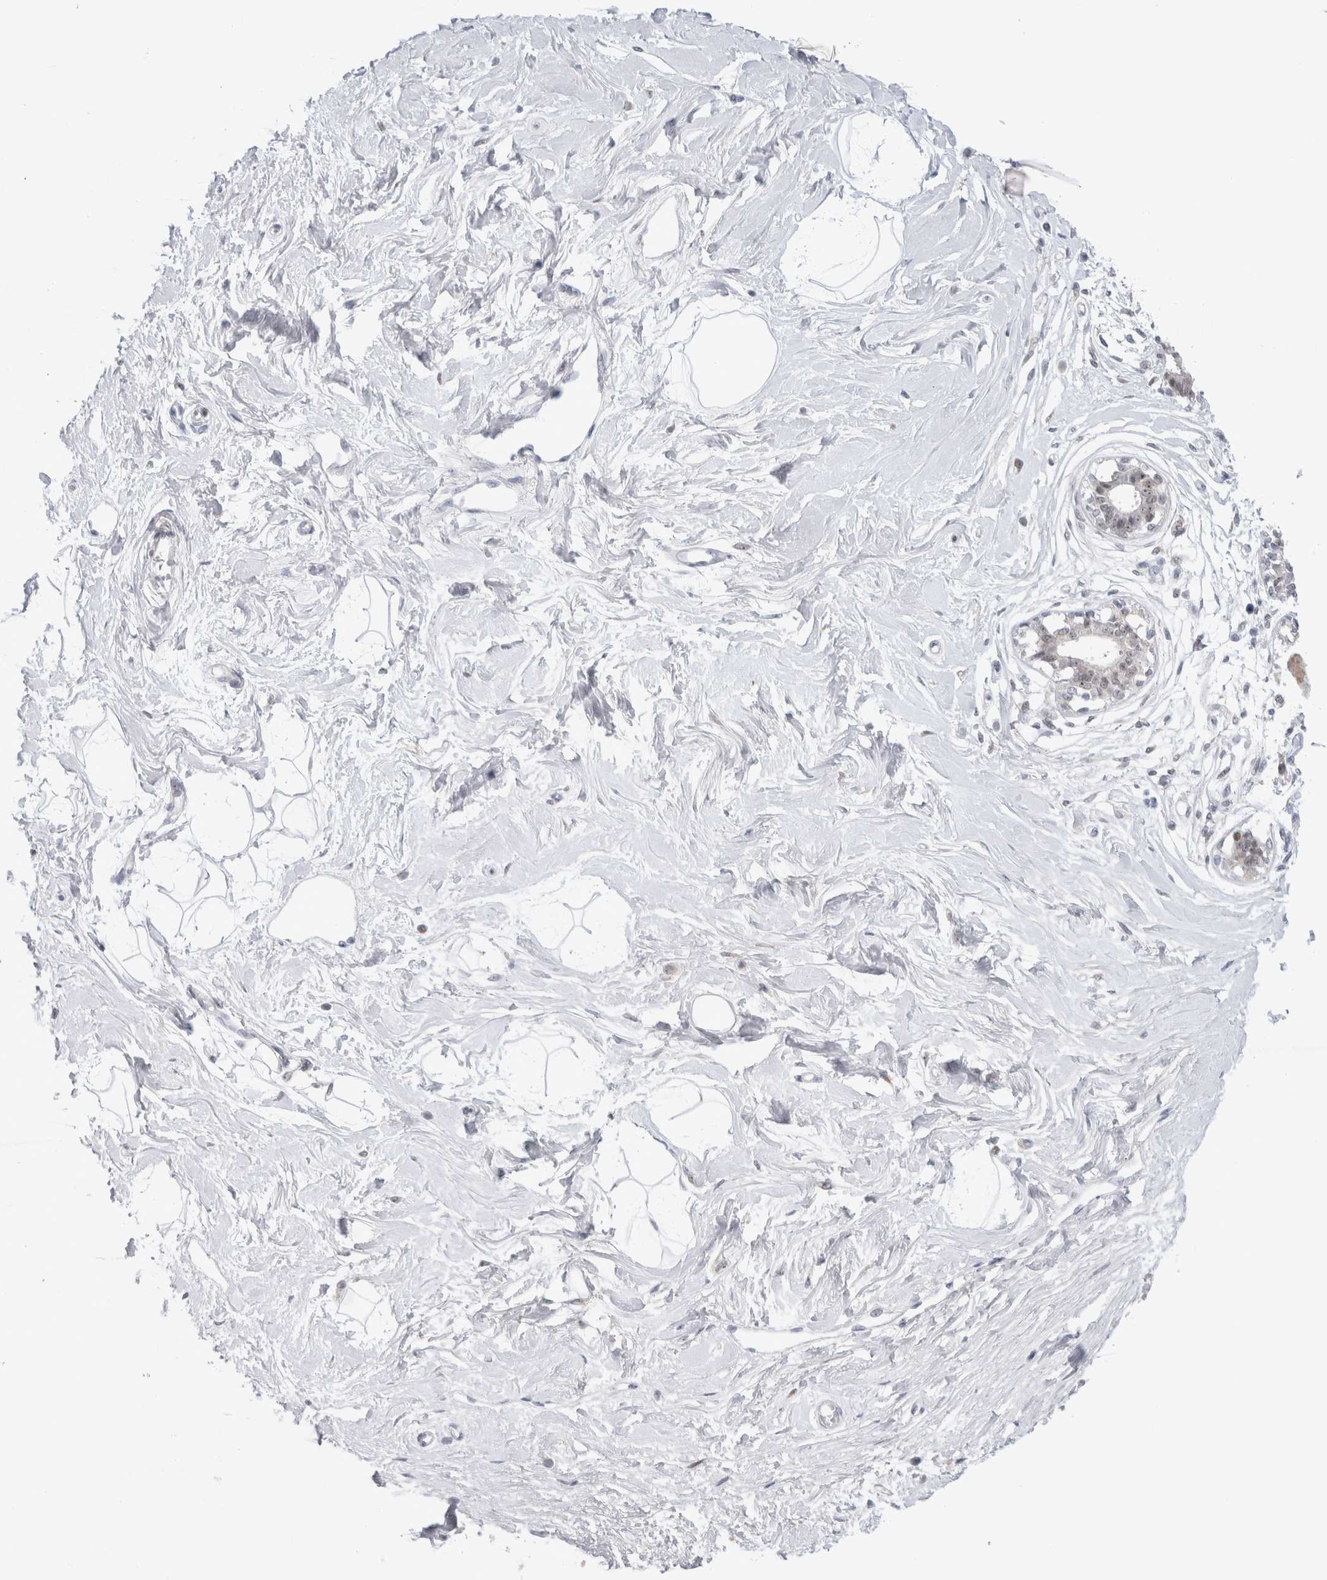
{"staining": {"intensity": "weak", "quantity": ">75%", "location": "nuclear"}, "tissue": "breast", "cell_type": "Adipocytes", "image_type": "normal", "snomed": [{"axis": "morphology", "description": "Normal tissue, NOS"}, {"axis": "topography", "description": "Breast"}], "caption": "Immunohistochemical staining of benign human breast displays >75% levels of weak nuclear protein positivity in approximately >75% of adipocytes. The staining is performed using DAB (3,3'-diaminobenzidine) brown chromogen to label protein expression. The nuclei are counter-stained blue using hematoxylin.", "gene": "CERS5", "patient": {"sex": "female", "age": 45}}